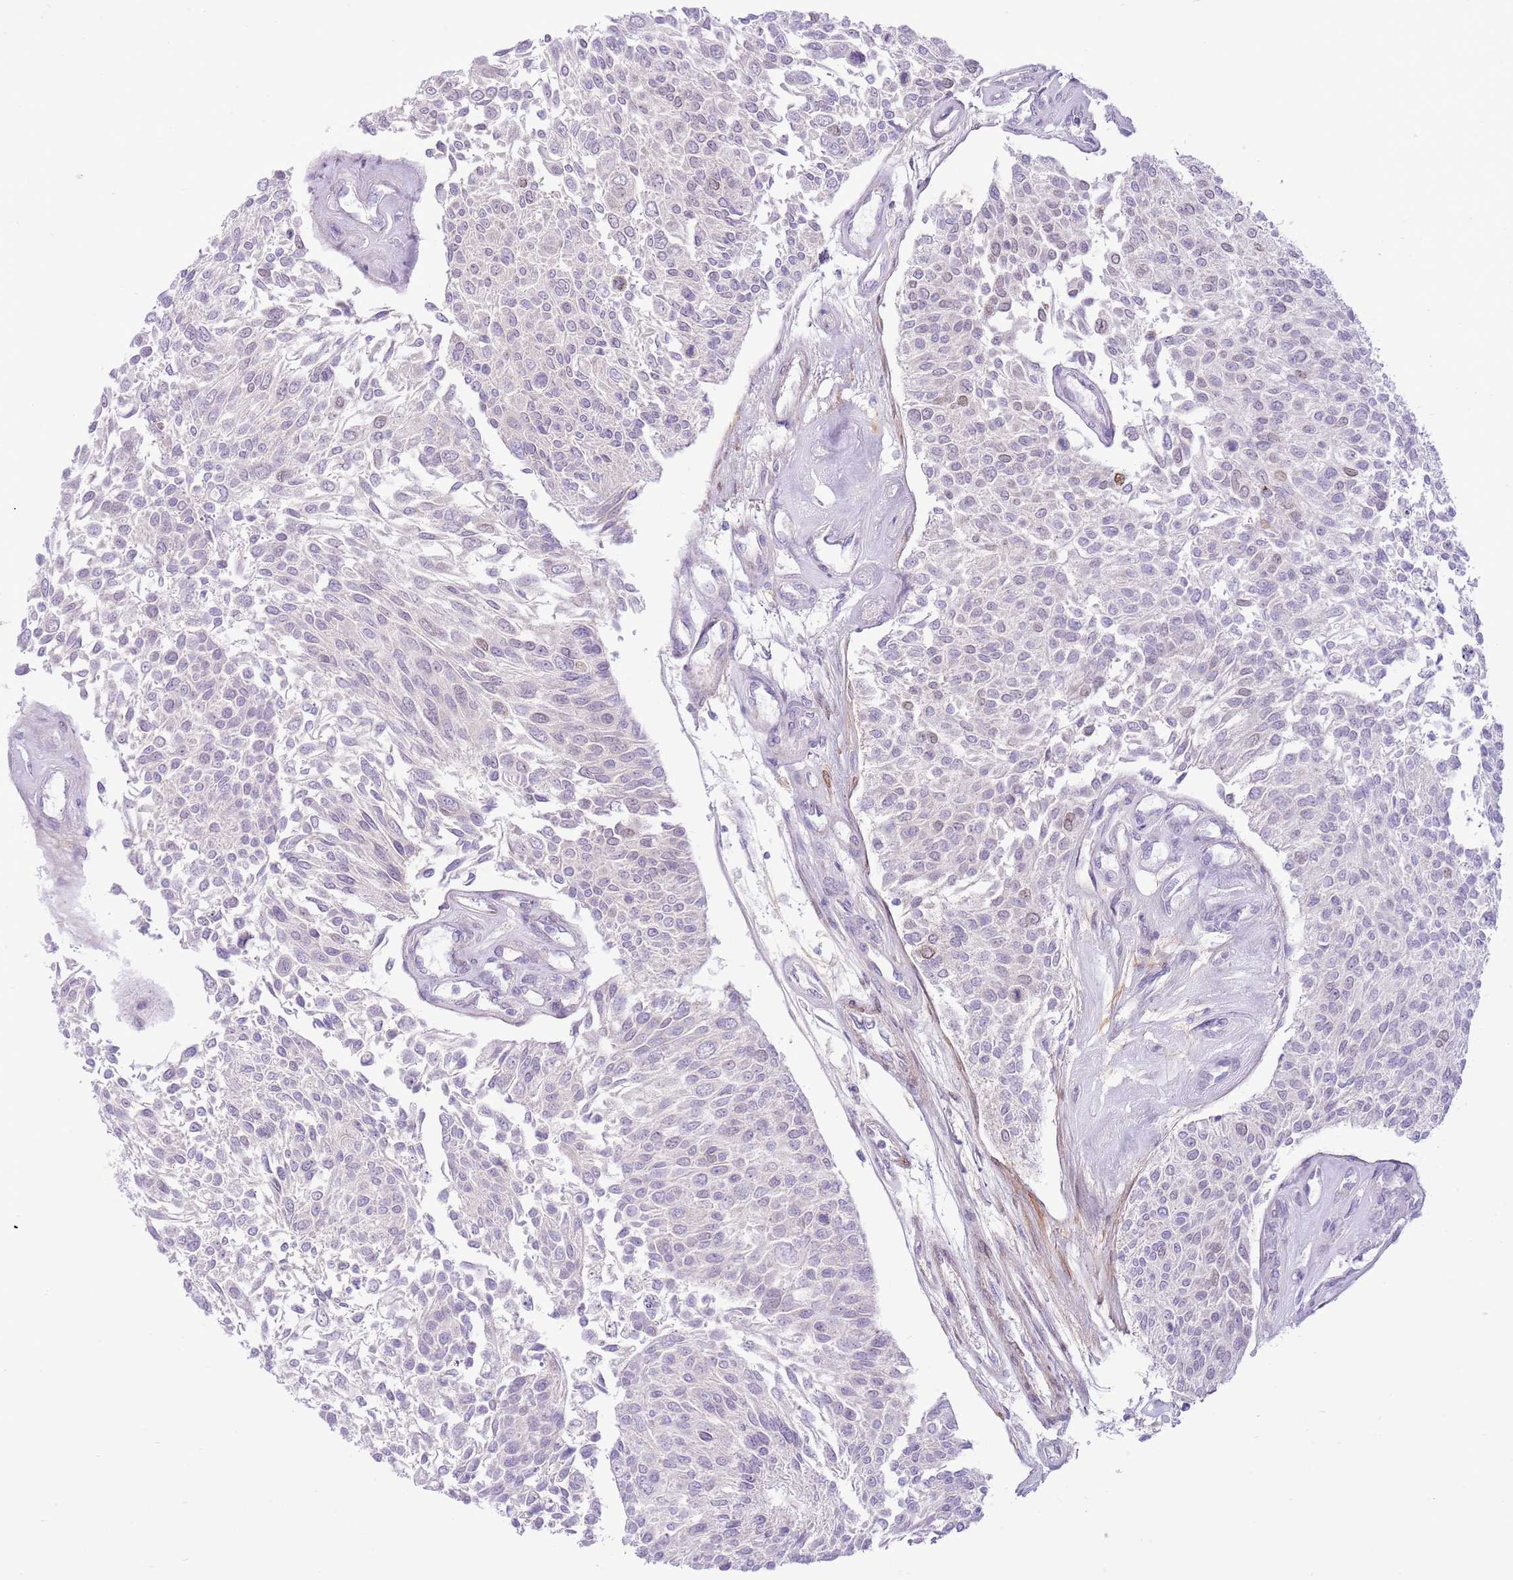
{"staining": {"intensity": "negative", "quantity": "none", "location": "none"}, "tissue": "urothelial cancer", "cell_type": "Tumor cells", "image_type": "cancer", "snomed": [{"axis": "morphology", "description": "Urothelial carcinoma, NOS"}, {"axis": "topography", "description": "Urinary bladder"}], "caption": "DAB (3,3'-diaminobenzidine) immunohistochemical staining of transitional cell carcinoma demonstrates no significant staining in tumor cells. The staining is performed using DAB (3,3'-diaminobenzidine) brown chromogen with nuclei counter-stained in using hematoxylin.", "gene": "ZC4H2", "patient": {"sex": "male", "age": 55}}